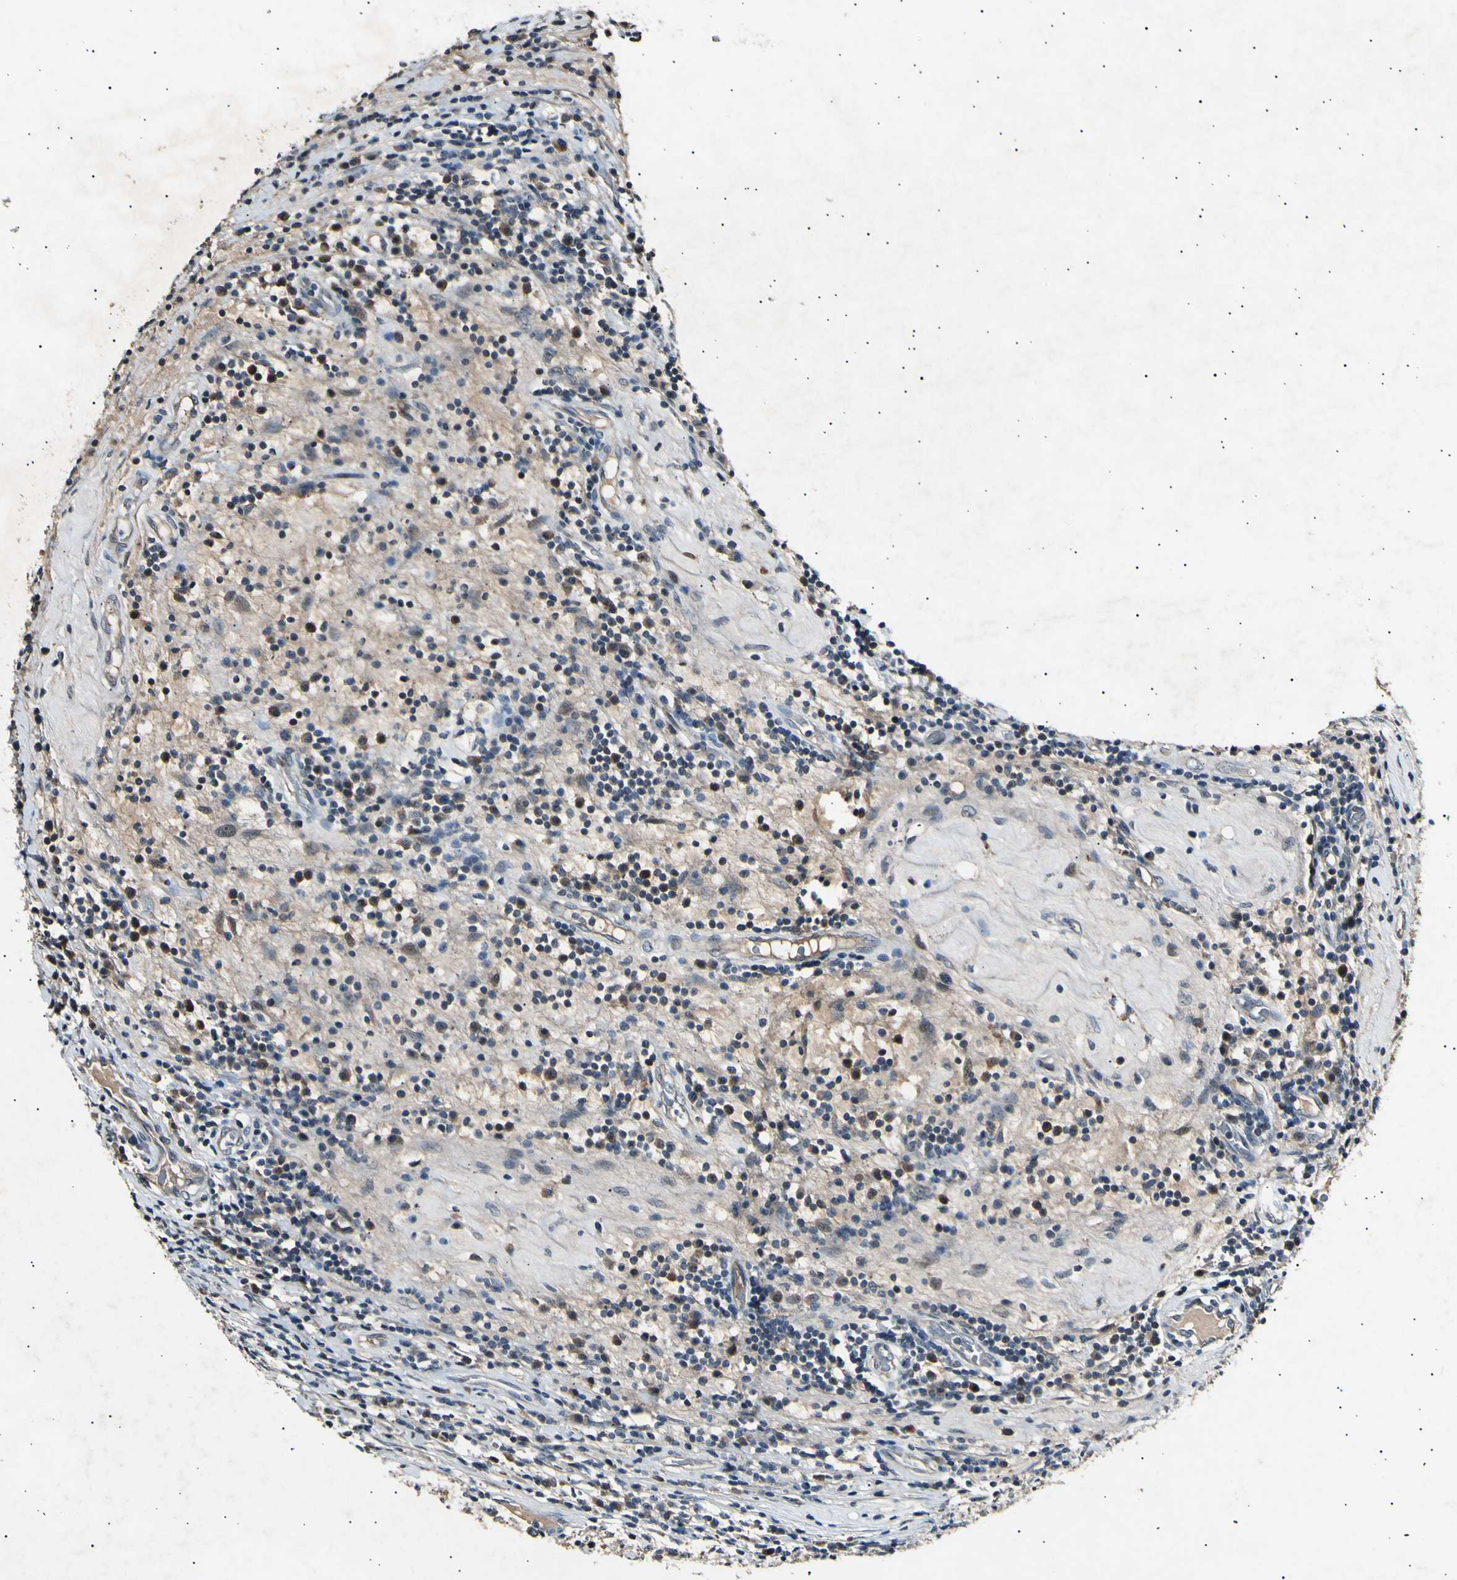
{"staining": {"intensity": "weak", "quantity": ">75%", "location": "cytoplasmic/membranous"}, "tissue": "testis cancer", "cell_type": "Tumor cells", "image_type": "cancer", "snomed": [{"axis": "morphology", "description": "Seminoma, NOS"}, {"axis": "topography", "description": "Testis"}], "caption": "Immunohistochemistry of human testis seminoma displays low levels of weak cytoplasmic/membranous positivity in about >75% of tumor cells.", "gene": "ADCY3", "patient": {"sex": "male", "age": 43}}